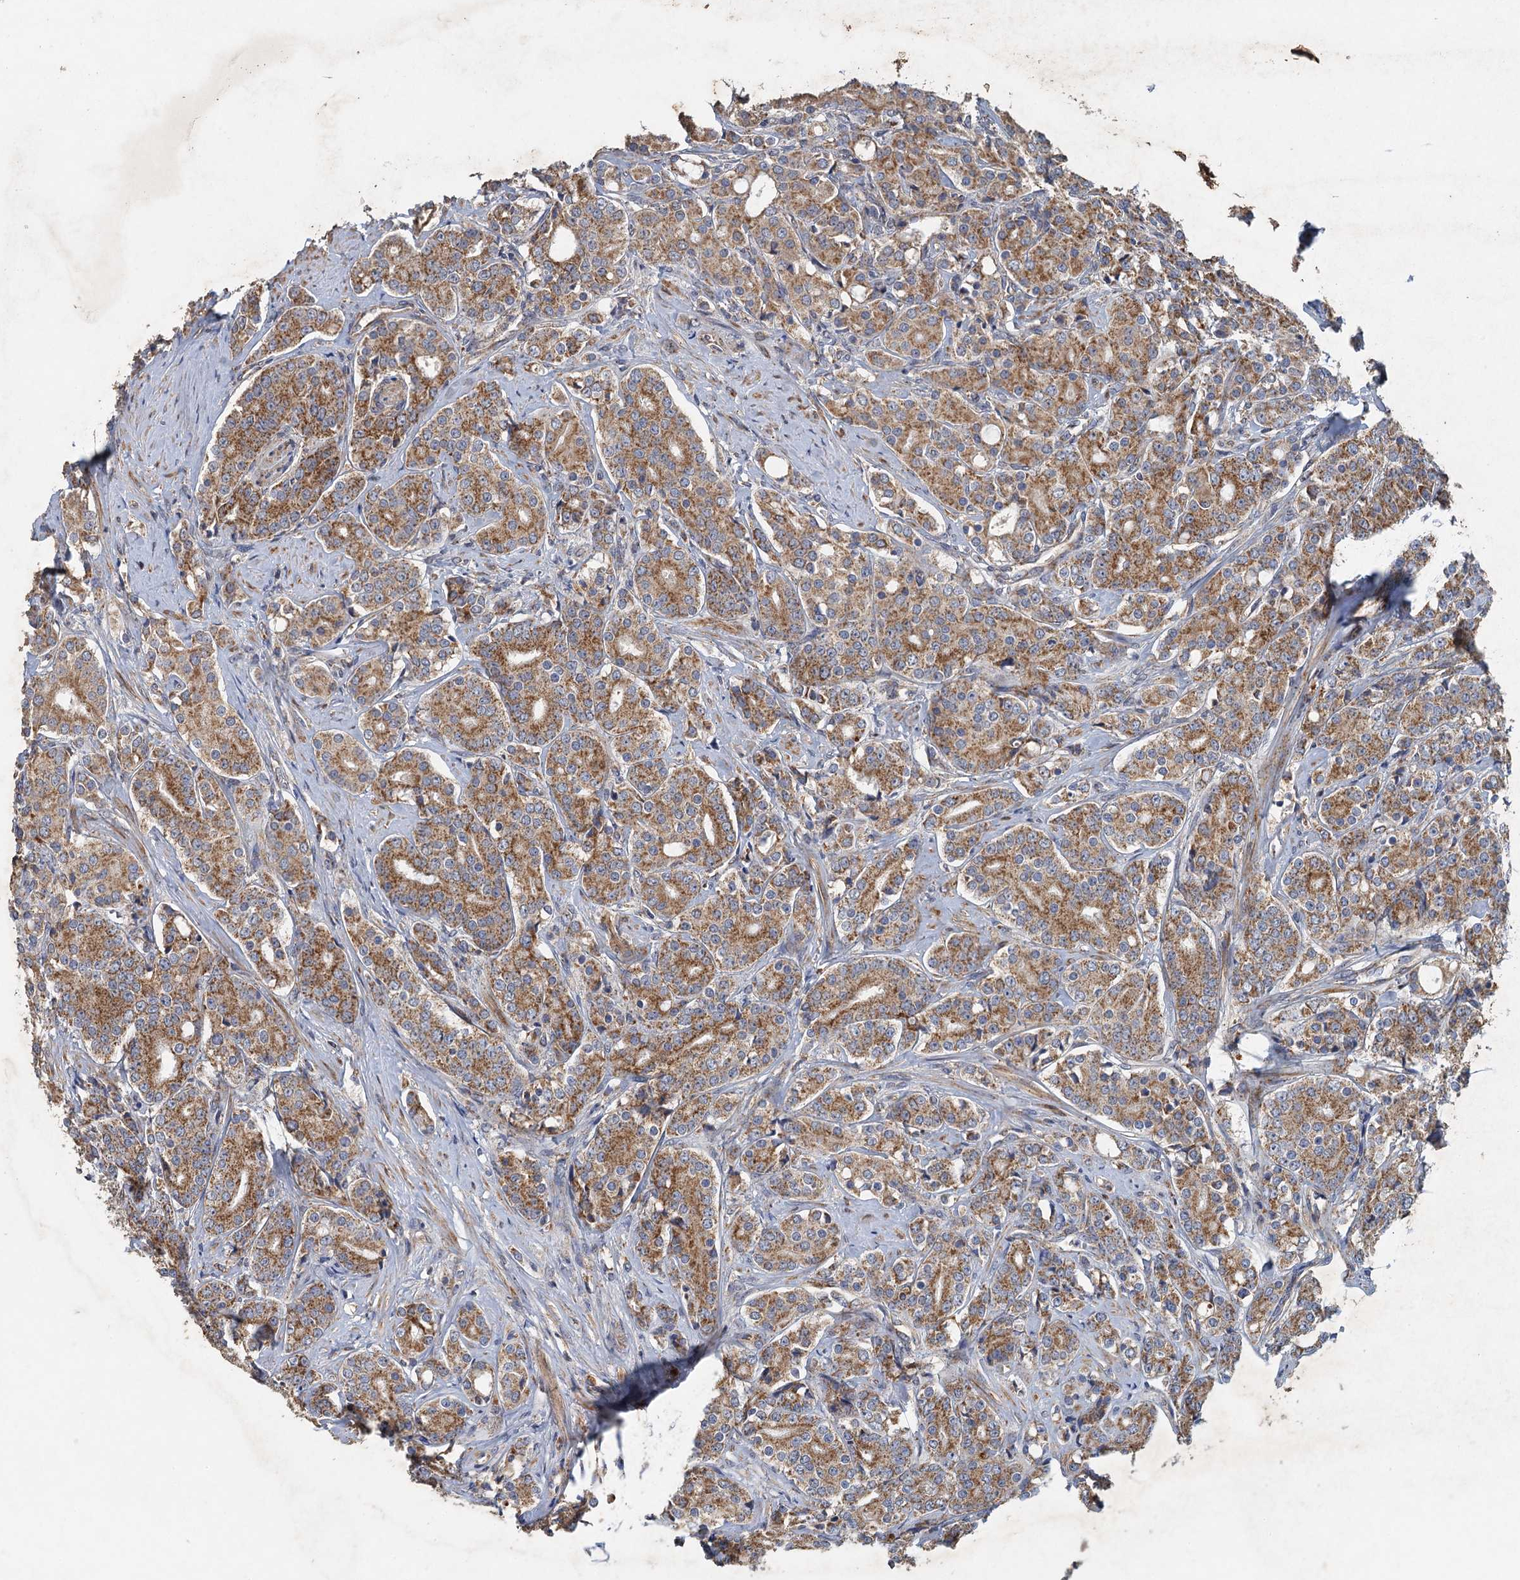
{"staining": {"intensity": "moderate", "quantity": ">75%", "location": "cytoplasmic/membranous"}, "tissue": "prostate cancer", "cell_type": "Tumor cells", "image_type": "cancer", "snomed": [{"axis": "morphology", "description": "Adenocarcinoma, High grade"}, {"axis": "topography", "description": "Prostate"}], "caption": "Prostate cancer tissue exhibits moderate cytoplasmic/membranous staining in about >75% of tumor cells (Stains: DAB (3,3'-diaminobenzidine) in brown, nuclei in blue, Microscopy: brightfield microscopy at high magnification).", "gene": "BCS1L", "patient": {"sex": "male", "age": 62}}